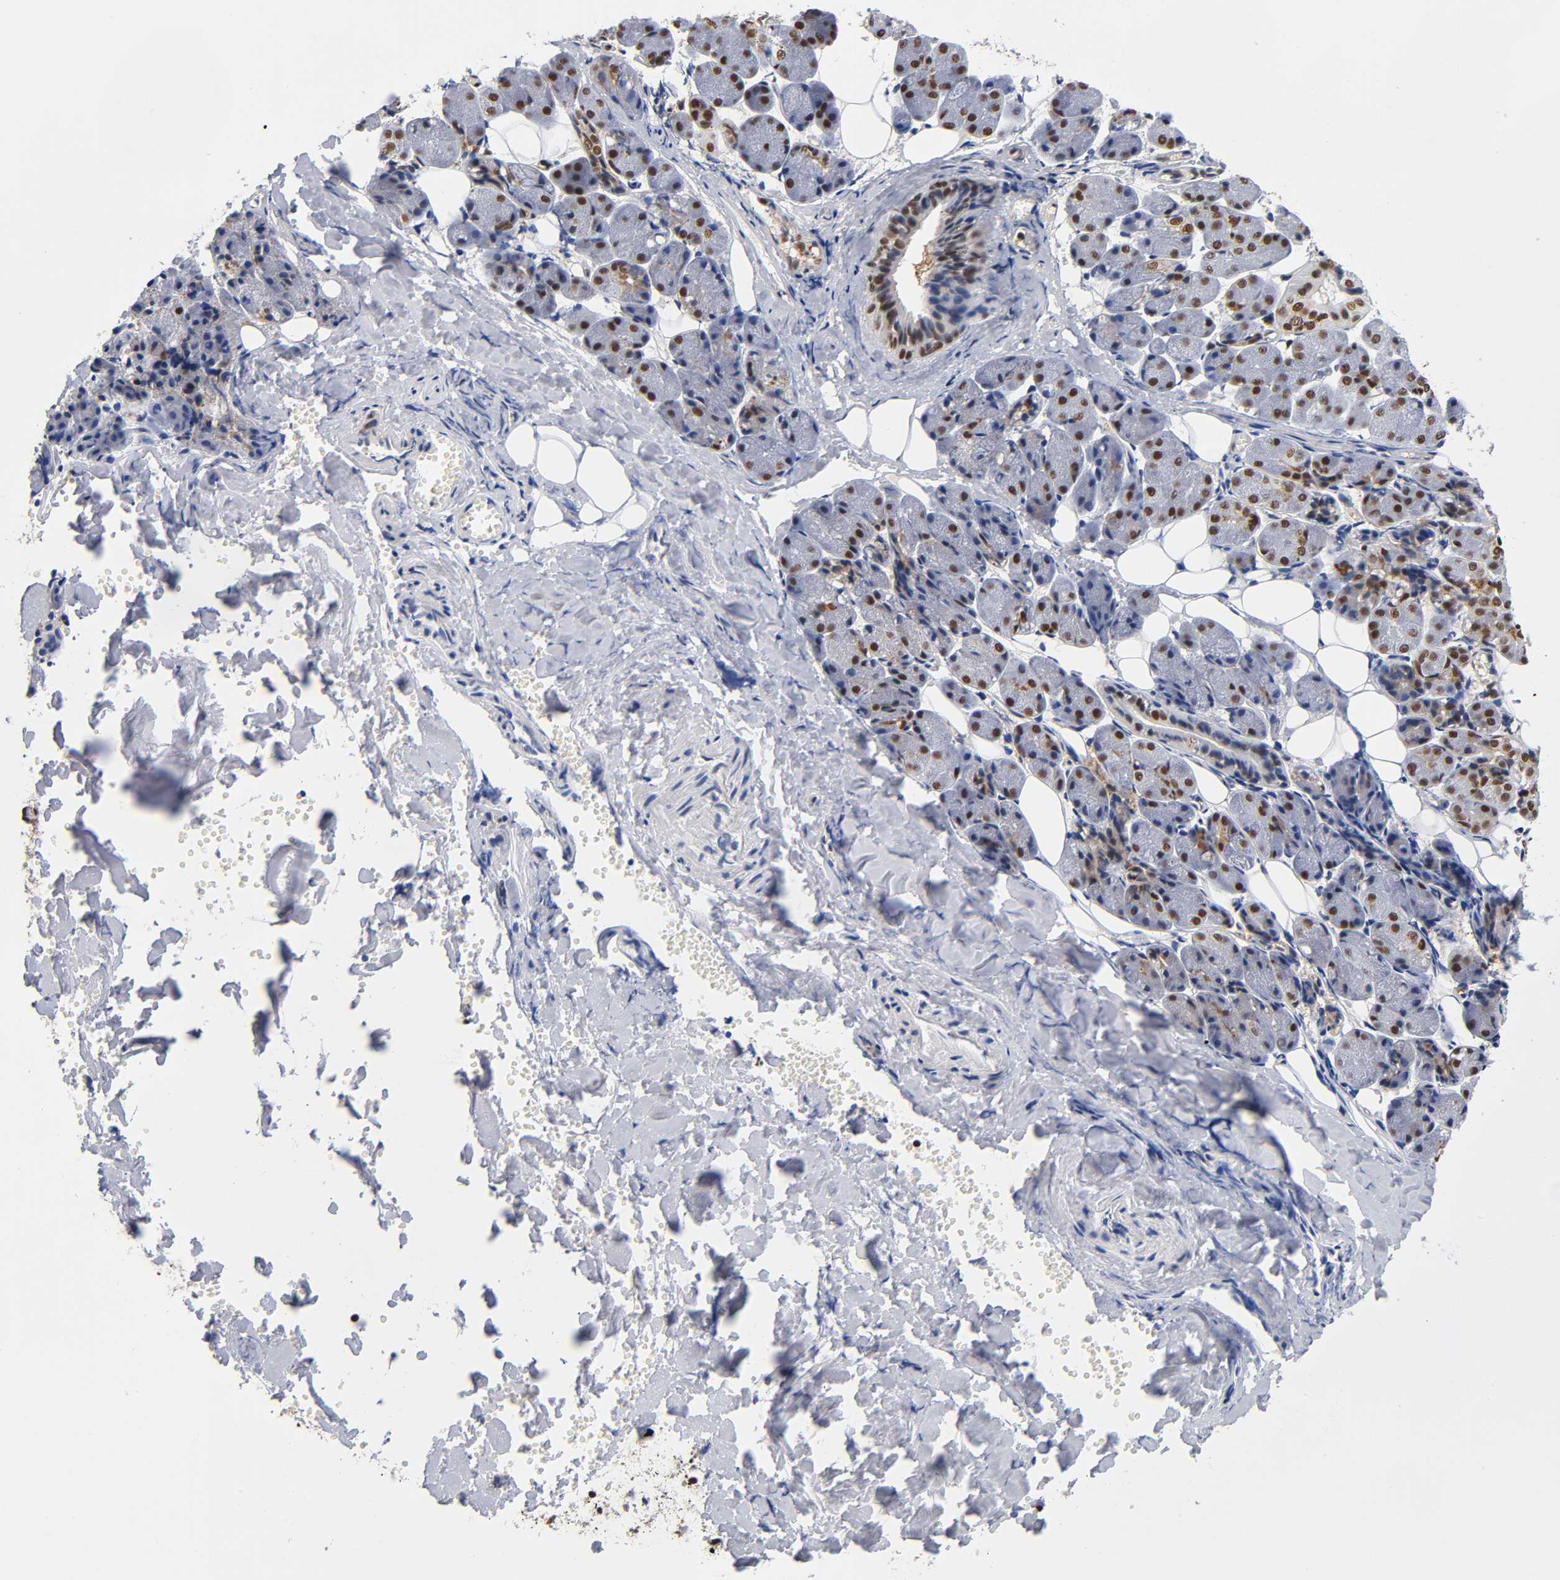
{"staining": {"intensity": "strong", "quantity": ">75%", "location": "nuclear"}, "tissue": "salivary gland", "cell_type": "Glandular cells", "image_type": "normal", "snomed": [{"axis": "morphology", "description": "Normal tissue, NOS"}, {"axis": "morphology", "description": "Adenoma, NOS"}, {"axis": "topography", "description": "Salivary gland"}], "caption": "This histopathology image reveals benign salivary gland stained with immunohistochemistry (IHC) to label a protein in brown. The nuclear of glandular cells show strong positivity for the protein. Nuclei are counter-stained blue.", "gene": "ILKAP", "patient": {"sex": "female", "age": 32}}